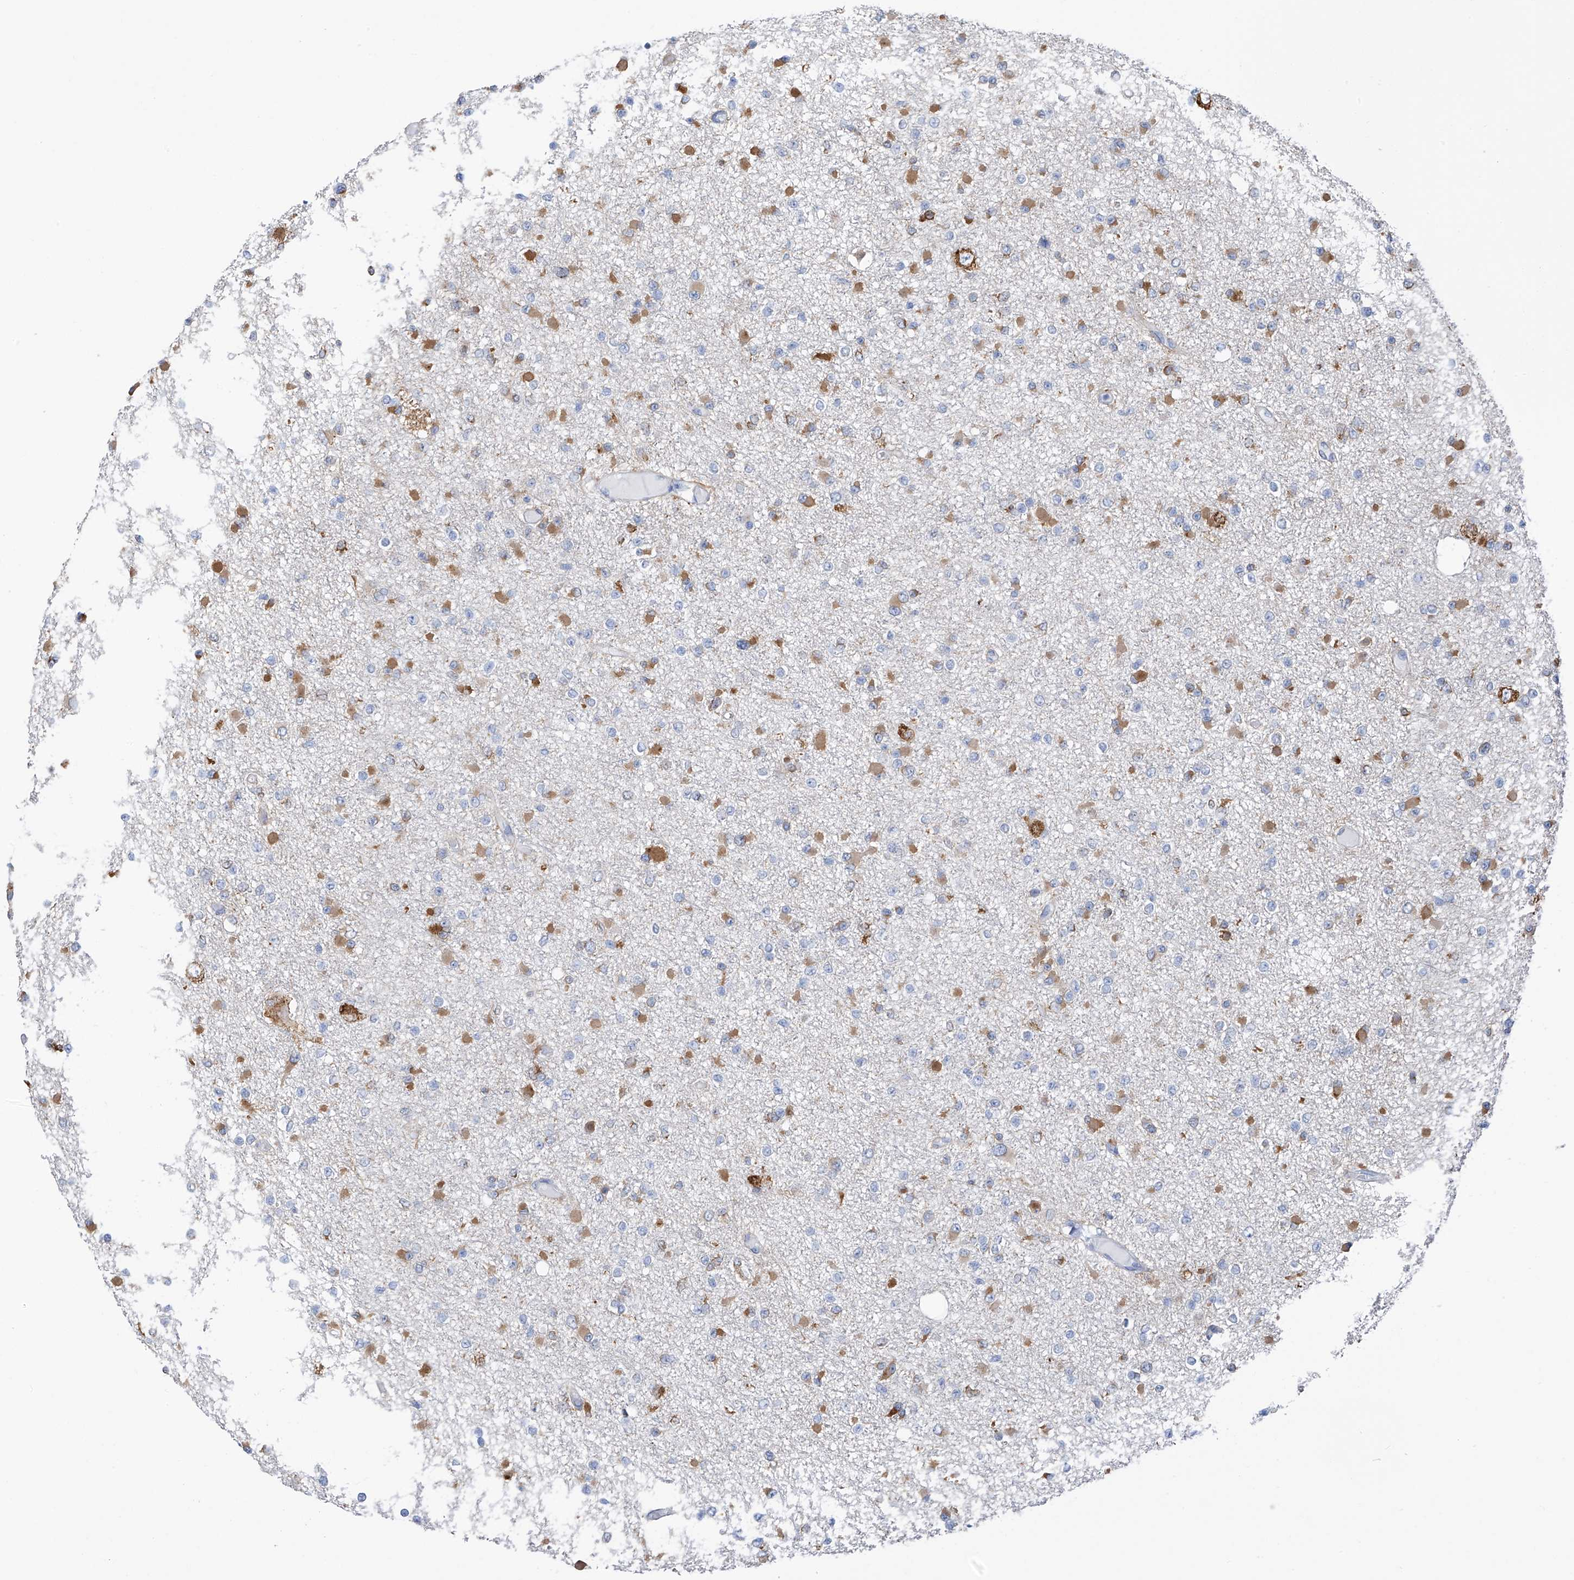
{"staining": {"intensity": "moderate", "quantity": "<25%", "location": "cytoplasmic/membranous"}, "tissue": "glioma", "cell_type": "Tumor cells", "image_type": "cancer", "snomed": [{"axis": "morphology", "description": "Glioma, malignant, Low grade"}, {"axis": "topography", "description": "Brain"}], "caption": "High-power microscopy captured an immunohistochemistry (IHC) photomicrograph of malignant glioma (low-grade), revealing moderate cytoplasmic/membranous expression in approximately <25% of tumor cells.", "gene": "RCN2", "patient": {"sex": "female", "age": 22}}